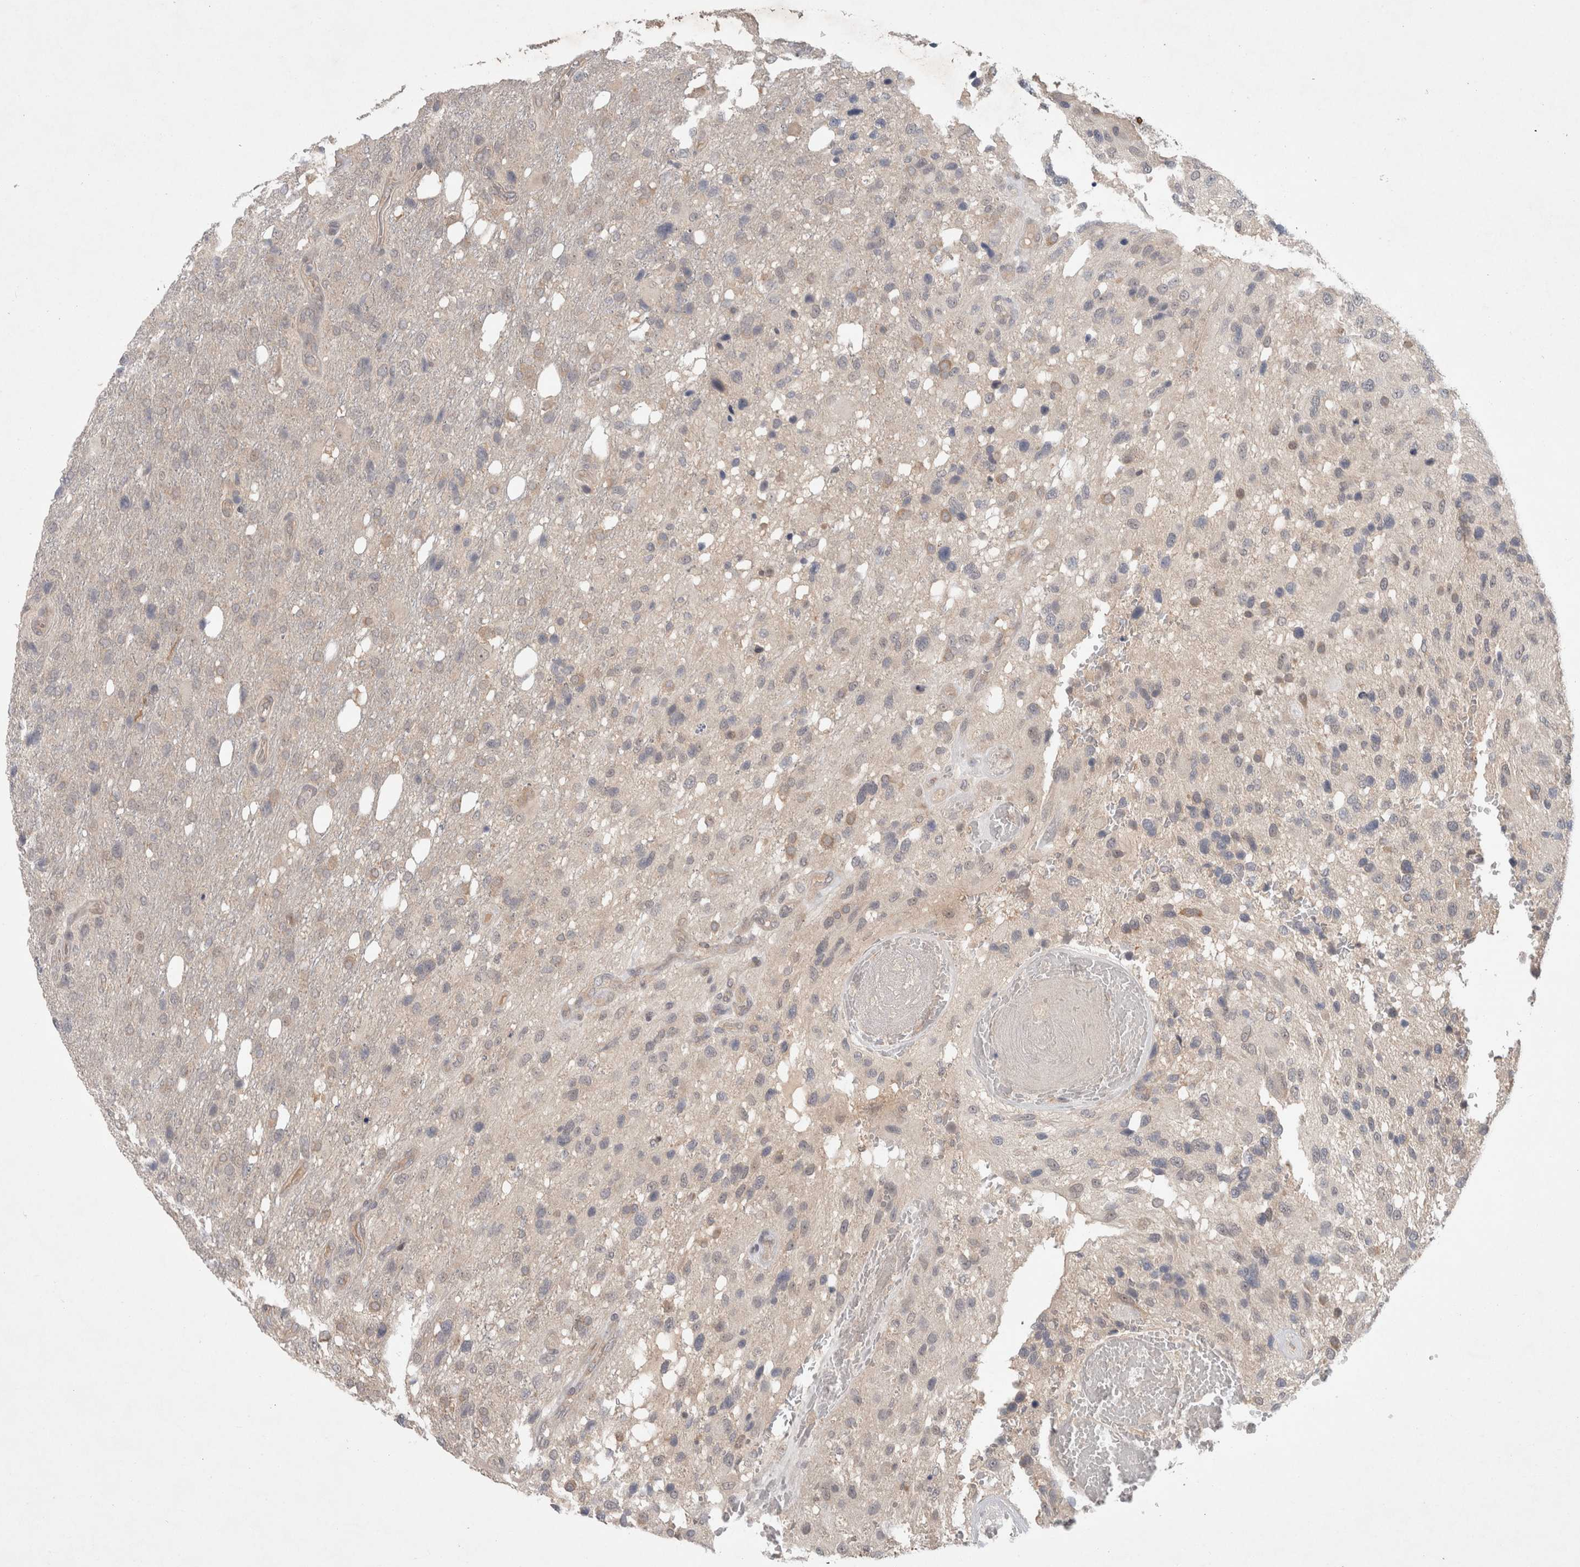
{"staining": {"intensity": "weak", "quantity": "<25%", "location": "cytoplasmic/membranous"}, "tissue": "glioma", "cell_type": "Tumor cells", "image_type": "cancer", "snomed": [{"axis": "morphology", "description": "Glioma, malignant, High grade"}, {"axis": "topography", "description": "Brain"}], "caption": "IHC photomicrograph of neoplastic tissue: malignant glioma (high-grade) stained with DAB shows no significant protein staining in tumor cells. Brightfield microscopy of IHC stained with DAB (3,3'-diaminobenzidine) (brown) and hematoxylin (blue), captured at high magnification.", "gene": "RASAL2", "patient": {"sex": "female", "age": 58}}